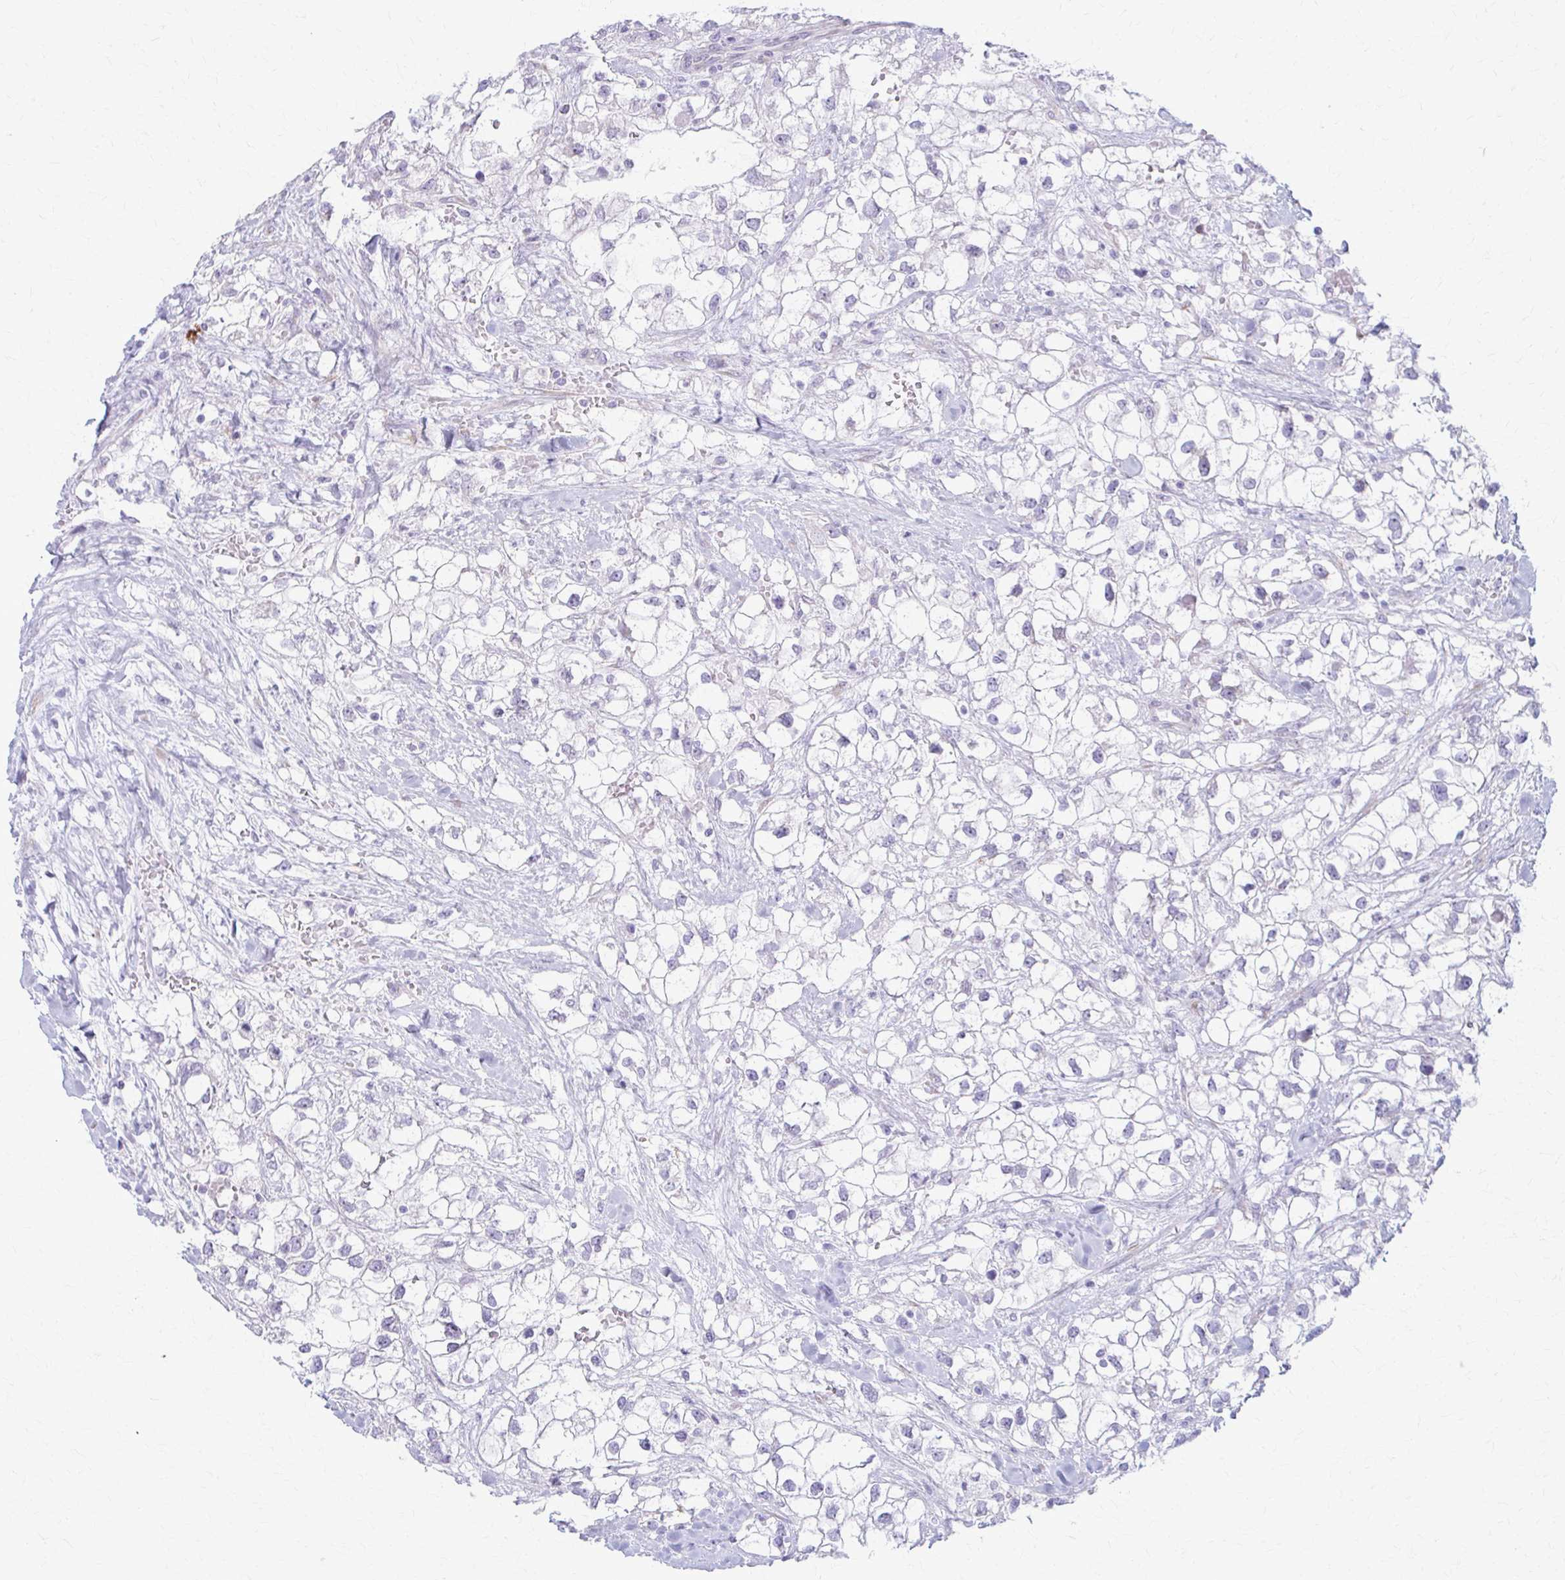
{"staining": {"intensity": "negative", "quantity": "none", "location": "none"}, "tissue": "renal cancer", "cell_type": "Tumor cells", "image_type": "cancer", "snomed": [{"axis": "morphology", "description": "Adenocarcinoma, NOS"}, {"axis": "topography", "description": "Kidney"}], "caption": "This is an immunohistochemistry micrograph of renal cancer. There is no expression in tumor cells.", "gene": "PRKRA", "patient": {"sex": "male", "age": 59}}